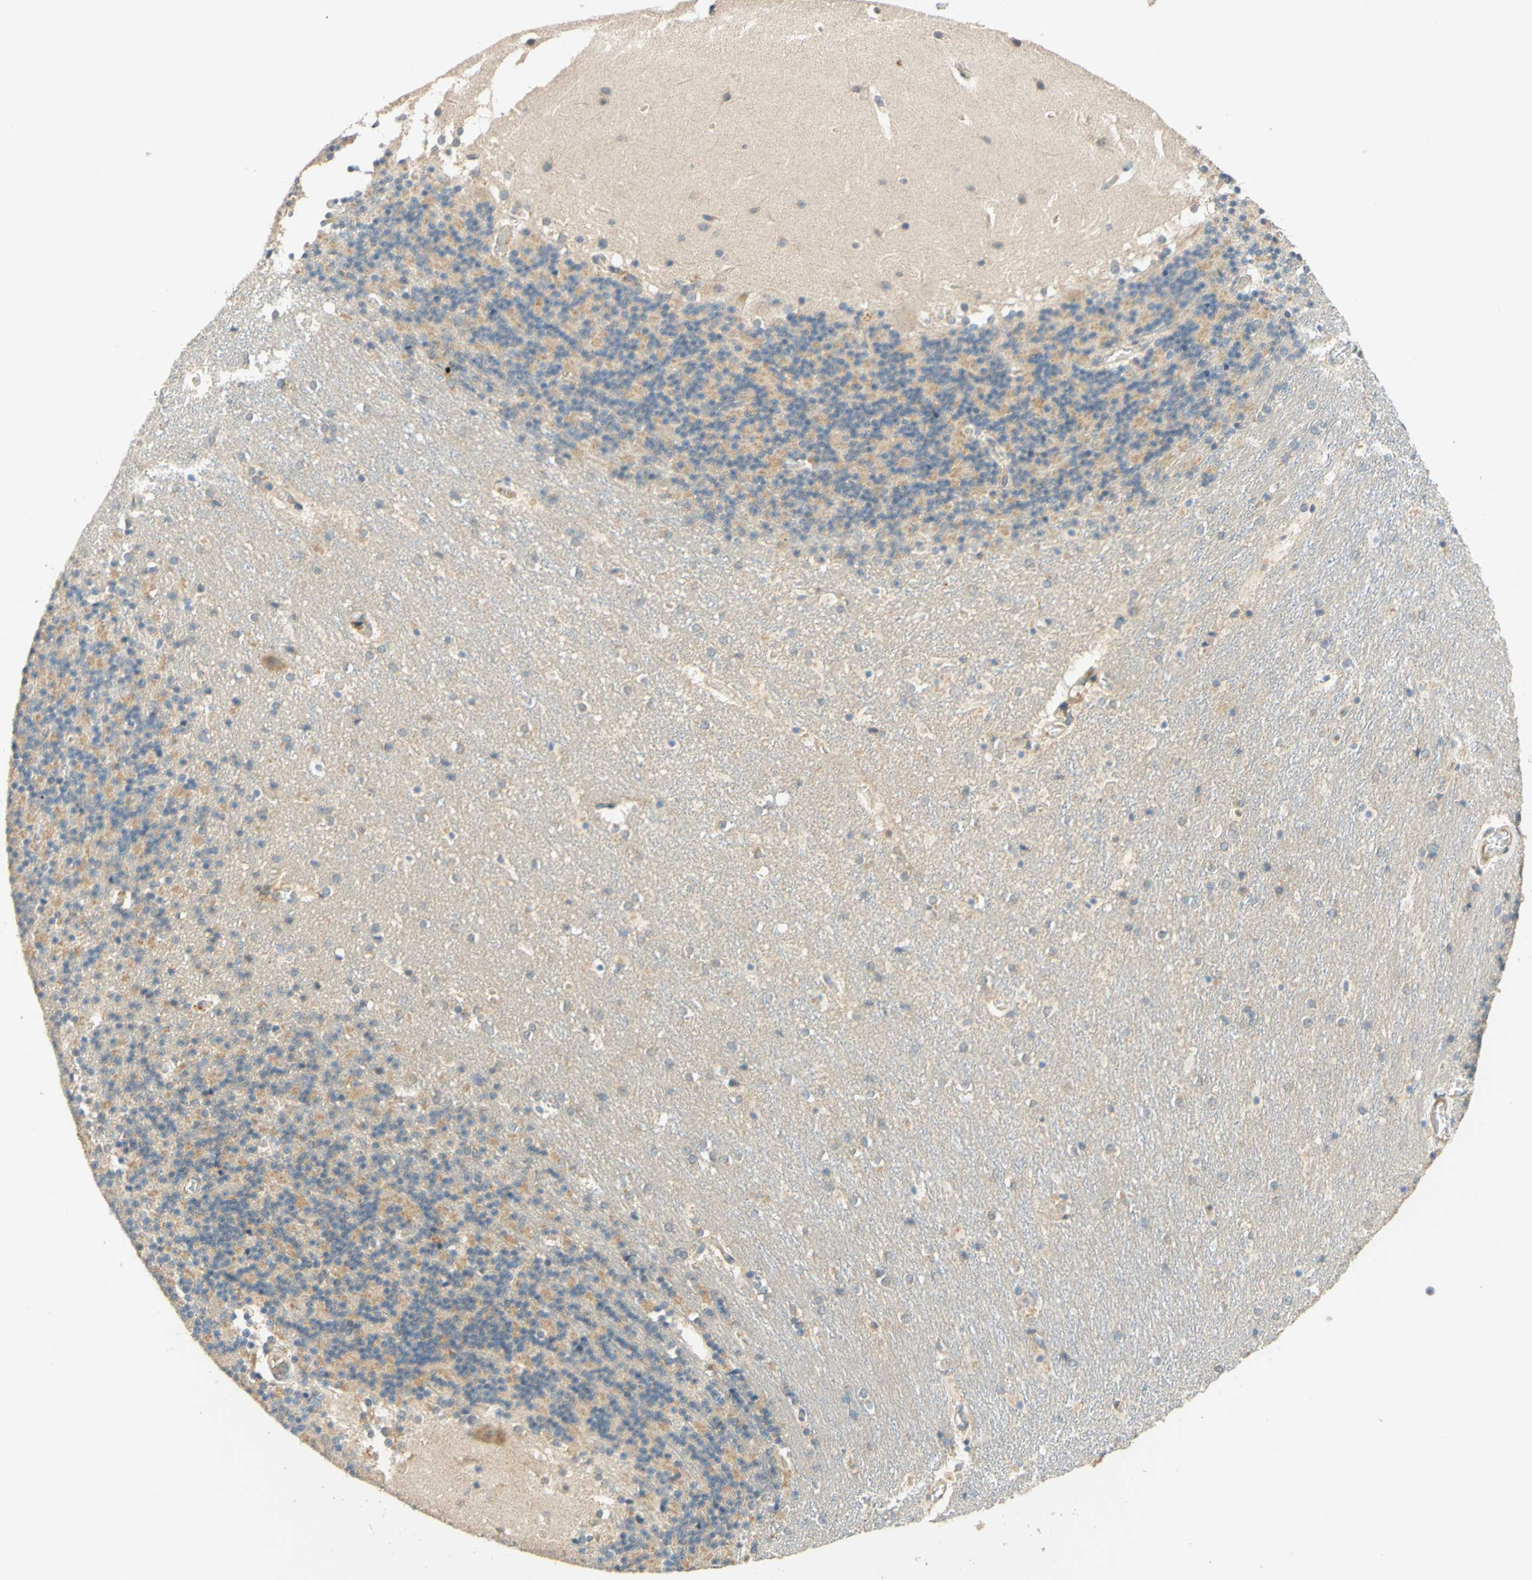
{"staining": {"intensity": "moderate", "quantity": "<25%", "location": "cytoplasmic/membranous"}, "tissue": "cerebellum", "cell_type": "Cells in granular layer", "image_type": "normal", "snomed": [{"axis": "morphology", "description": "Normal tissue, NOS"}, {"axis": "topography", "description": "Cerebellum"}], "caption": "Normal cerebellum reveals moderate cytoplasmic/membranous positivity in about <25% of cells in granular layer, visualized by immunohistochemistry. (Stains: DAB in brown, nuclei in blue, Microscopy: brightfield microscopy at high magnification).", "gene": "ENTREP2", "patient": {"sex": "female", "age": 19}}